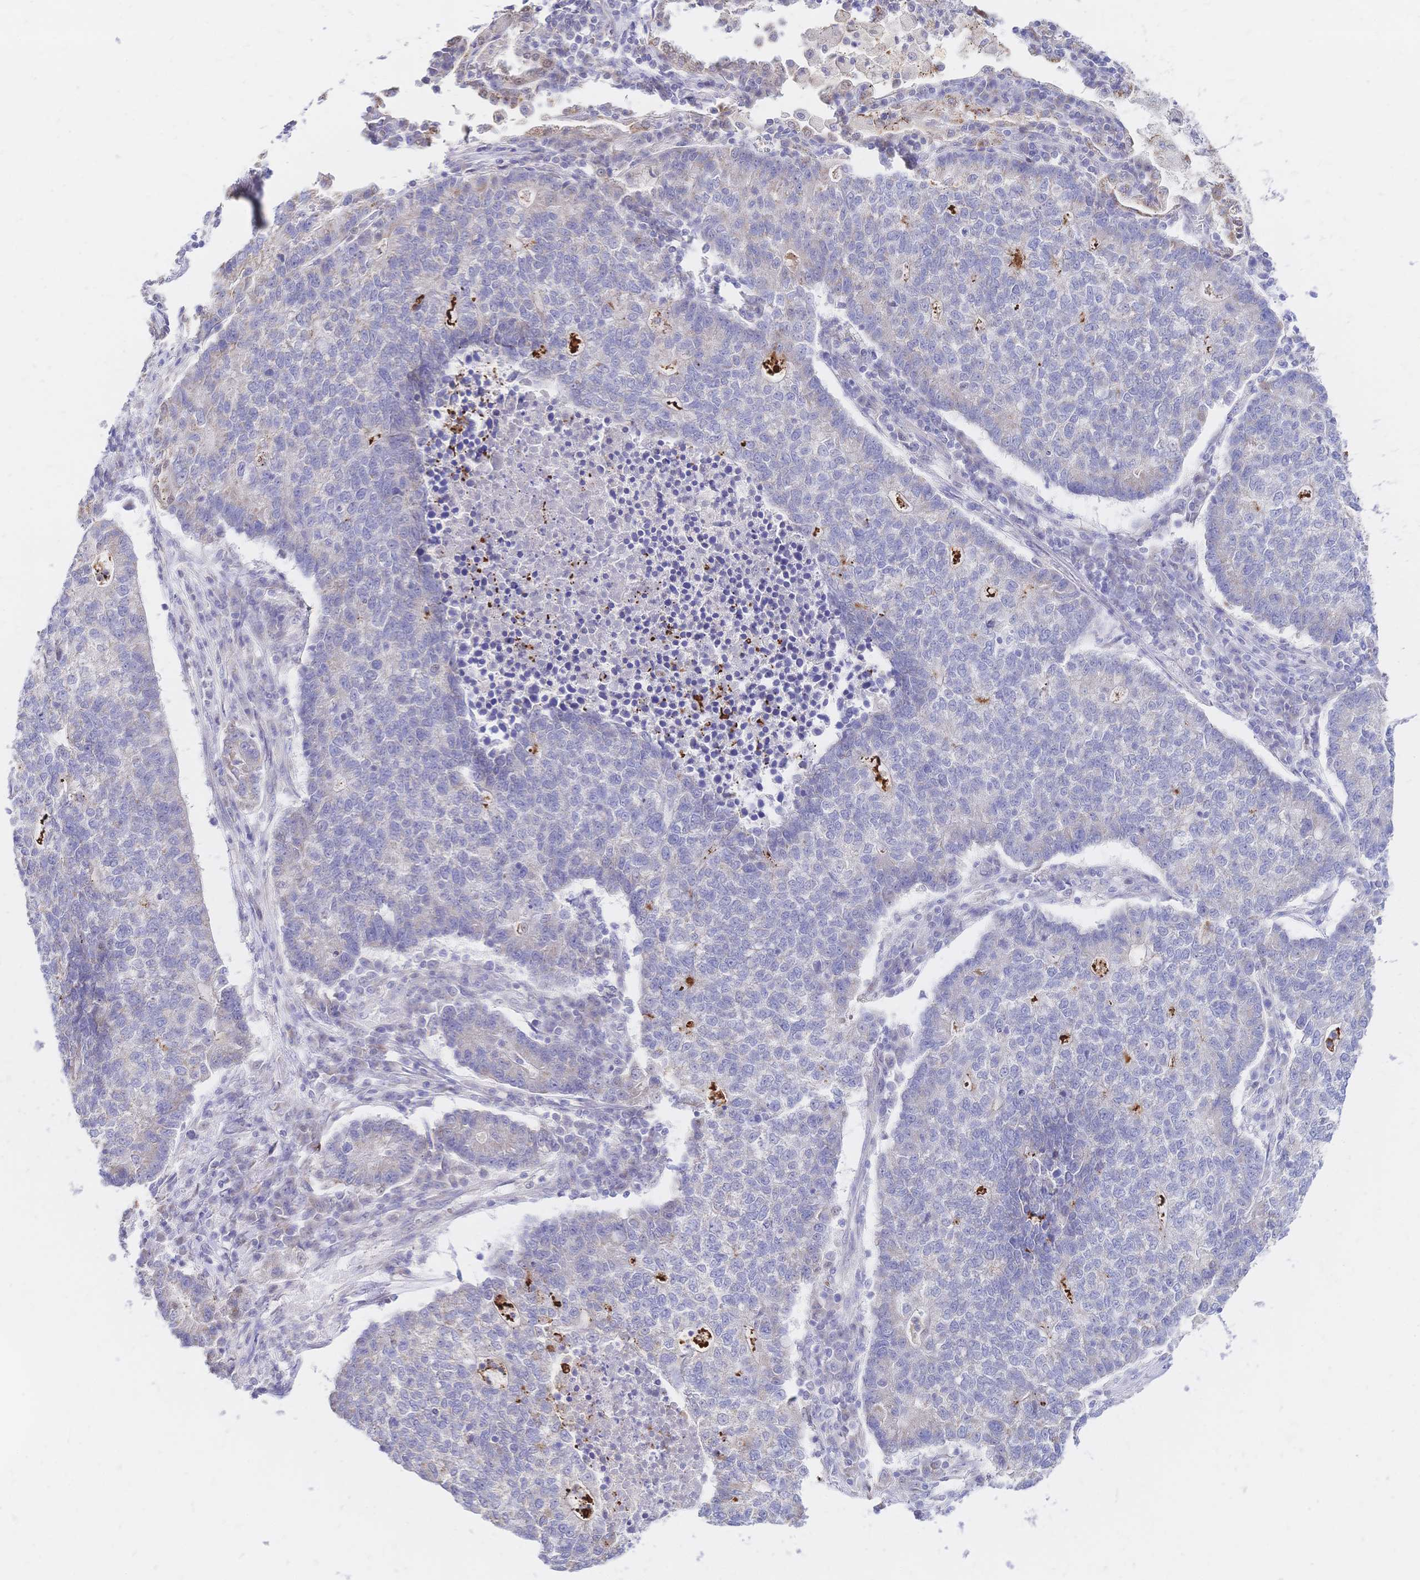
{"staining": {"intensity": "negative", "quantity": "none", "location": "none"}, "tissue": "lung cancer", "cell_type": "Tumor cells", "image_type": "cancer", "snomed": [{"axis": "morphology", "description": "Adenocarcinoma, NOS"}, {"axis": "topography", "description": "Lung"}], "caption": "Adenocarcinoma (lung) stained for a protein using IHC reveals no staining tumor cells.", "gene": "CLEC18B", "patient": {"sex": "male", "age": 57}}